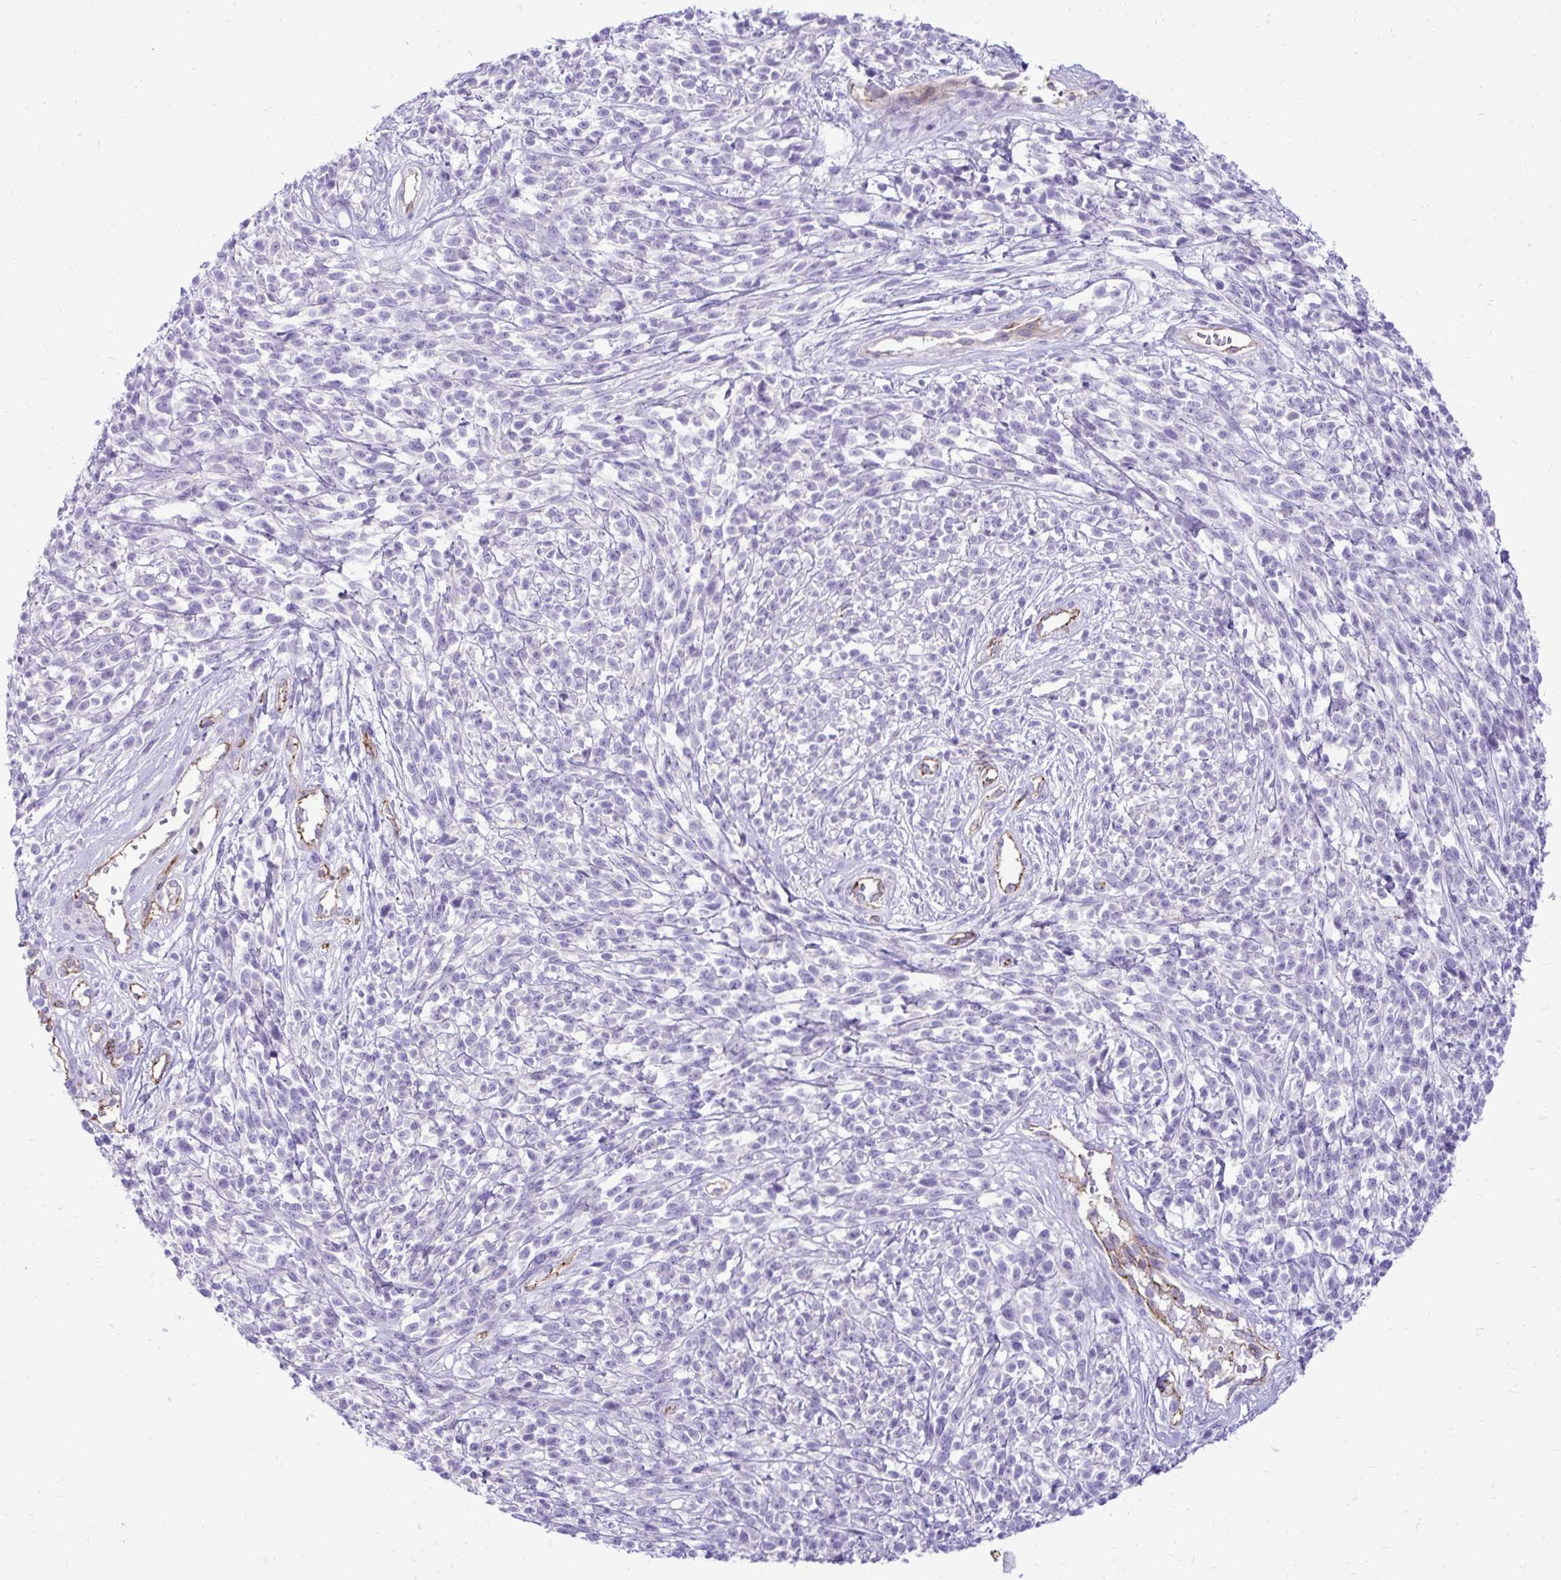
{"staining": {"intensity": "negative", "quantity": "none", "location": "none"}, "tissue": "melanoma", "cell_type": "Tumor cells", "image_type": "cancer", "snomed": [{"axis": "morphology", "description": "Malignant melanoma, NOS"}, {"axis": "topography", "description": "Skin"}, {"axis": "topography", "description": "Skin of trunk"}], "caption": "An image of melanoma stained for a protein demonstrates no brown staining in tumor cells.", "gene": "PELI3", "patient": {"sex": "male", "age": 74}}